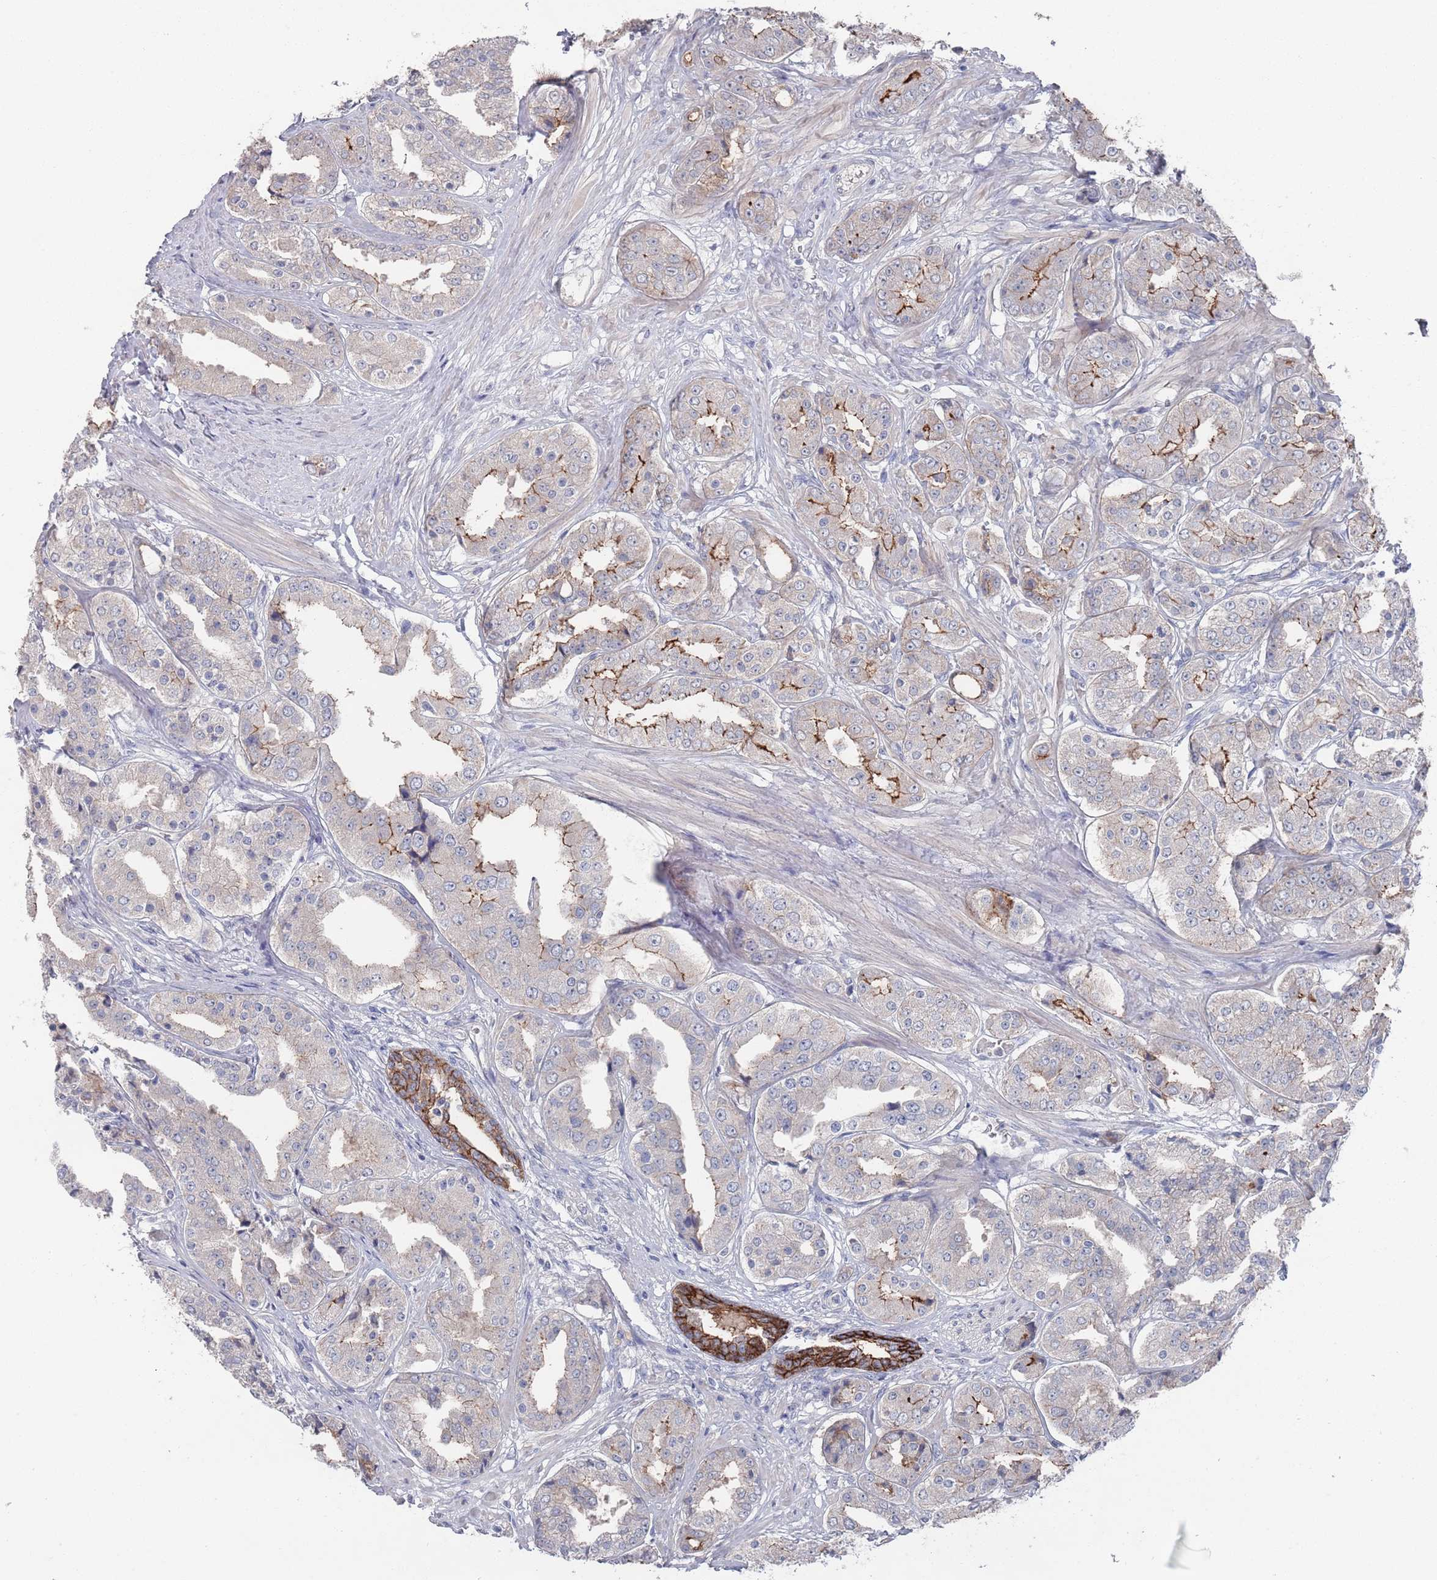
{"staining": {"intensity": "moderate", "quantity": "25%-75%", "location": "cytoplasmic/membranous"}, "tissue": "prostate cancer", "cell_type": "Tumor cells", "image_type": "cancer", "snomed": [{"axis": "morphology", "description": "Adenocarcinoma, High grade"}, {"axis": "topography", "description": "Prostate"}], "caption": "Tumor cells show medium levels of moderate cytoplasmic/membranous expression in approximately 25%-75% of cells in prostate adenocarcinoma (high-grade).", "gene": "PROM2", "patient": {"sex": "male", "age": 63}}